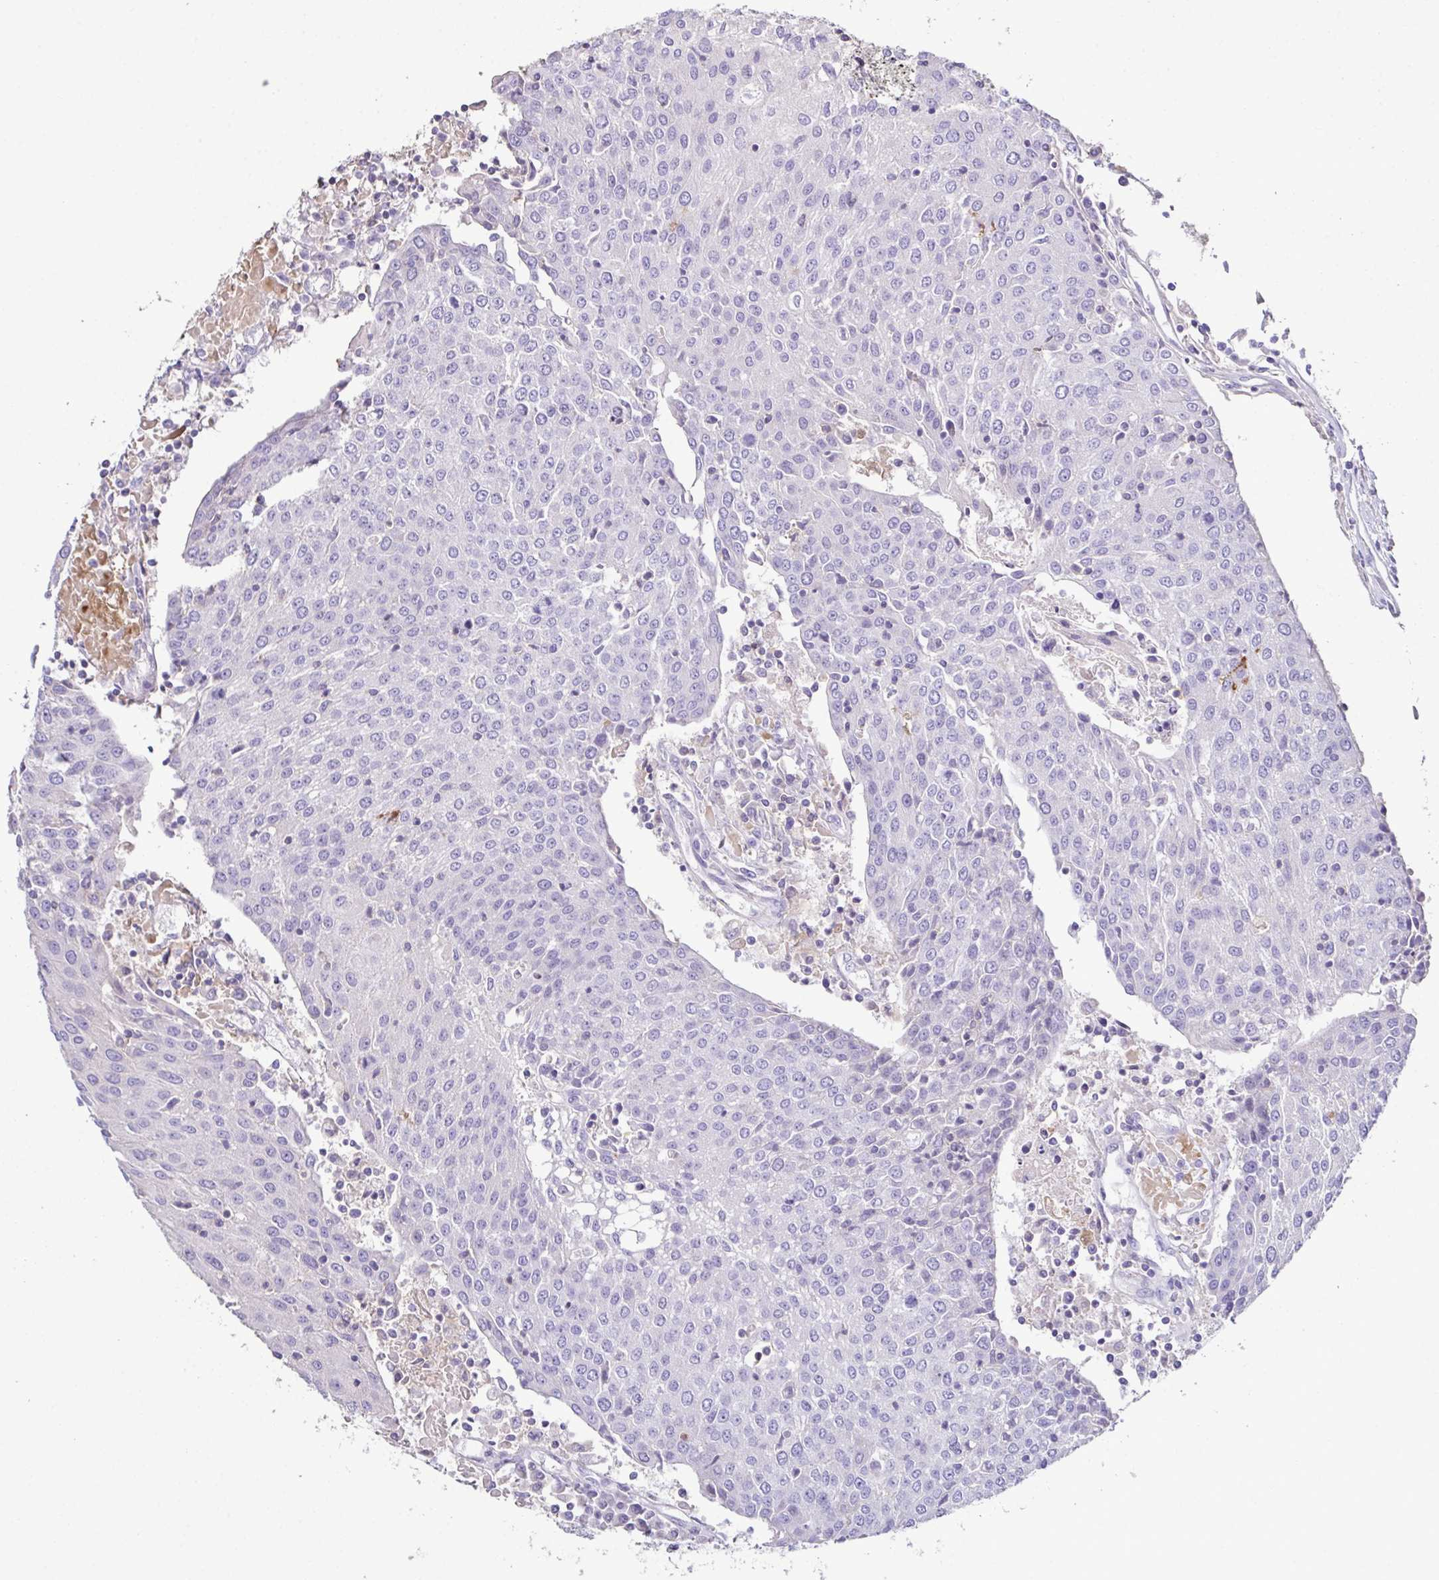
{"staining": {"intensity": "negative", "quantity": "none", "location": "none"}, "tissue": "urothelial cancer", "cell_type": "Tumor cells", "image_type": "cancer", "snomed": [{"axis": "morphology", "description": "Urothelial carcinoma, High grade"}, {"axis": "topography", "description": "Urinary bladder"}], "caption": "High power microscopy photomicrograph of an IHC image of urothelial carcinoma (high-grade), revealing no significant positivity in tumor cells.", "gene": "MARCO", "patient": {"sex": "female", "age": 85}}